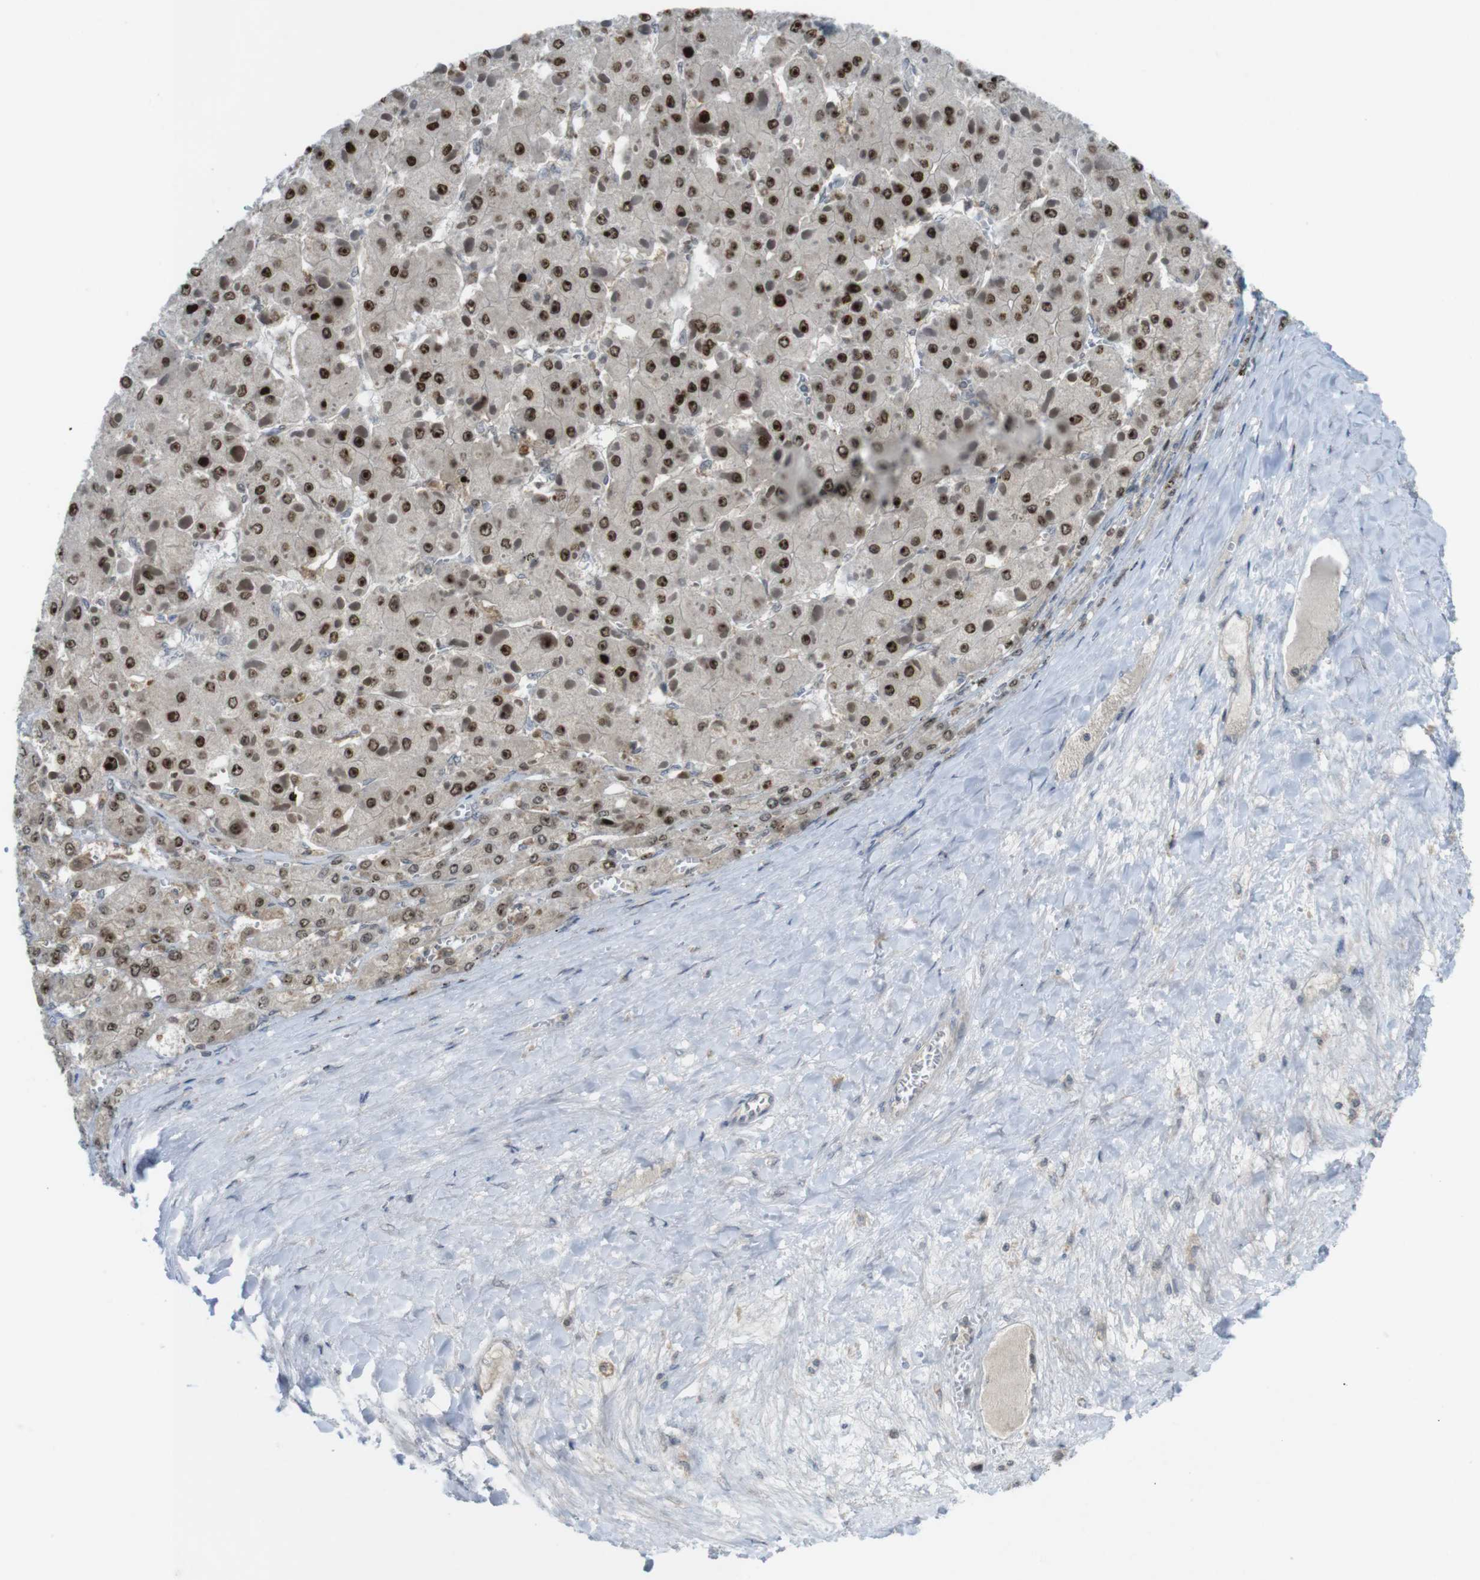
{"staining": {"intensity": "strong", "quantity": ">75%", "location": "nuclear"}, "tissue": "liver cancer", "cell_type": "Tumor cells", "image_type": "cancer", "snomed": [{"axis": "morphology", "description": "Carcinoma, Hepatocellular, NOS"}, {"axis": "topography", "description": "Liver"}], "caption": "The histopathology image exhibits immunohistochemical staining of liver cancer. There is strong nuclear positivity is identified in about >75% of tumor cells.", "gene": "RCC1", "patient": {"sex": "female", "age": 73}}